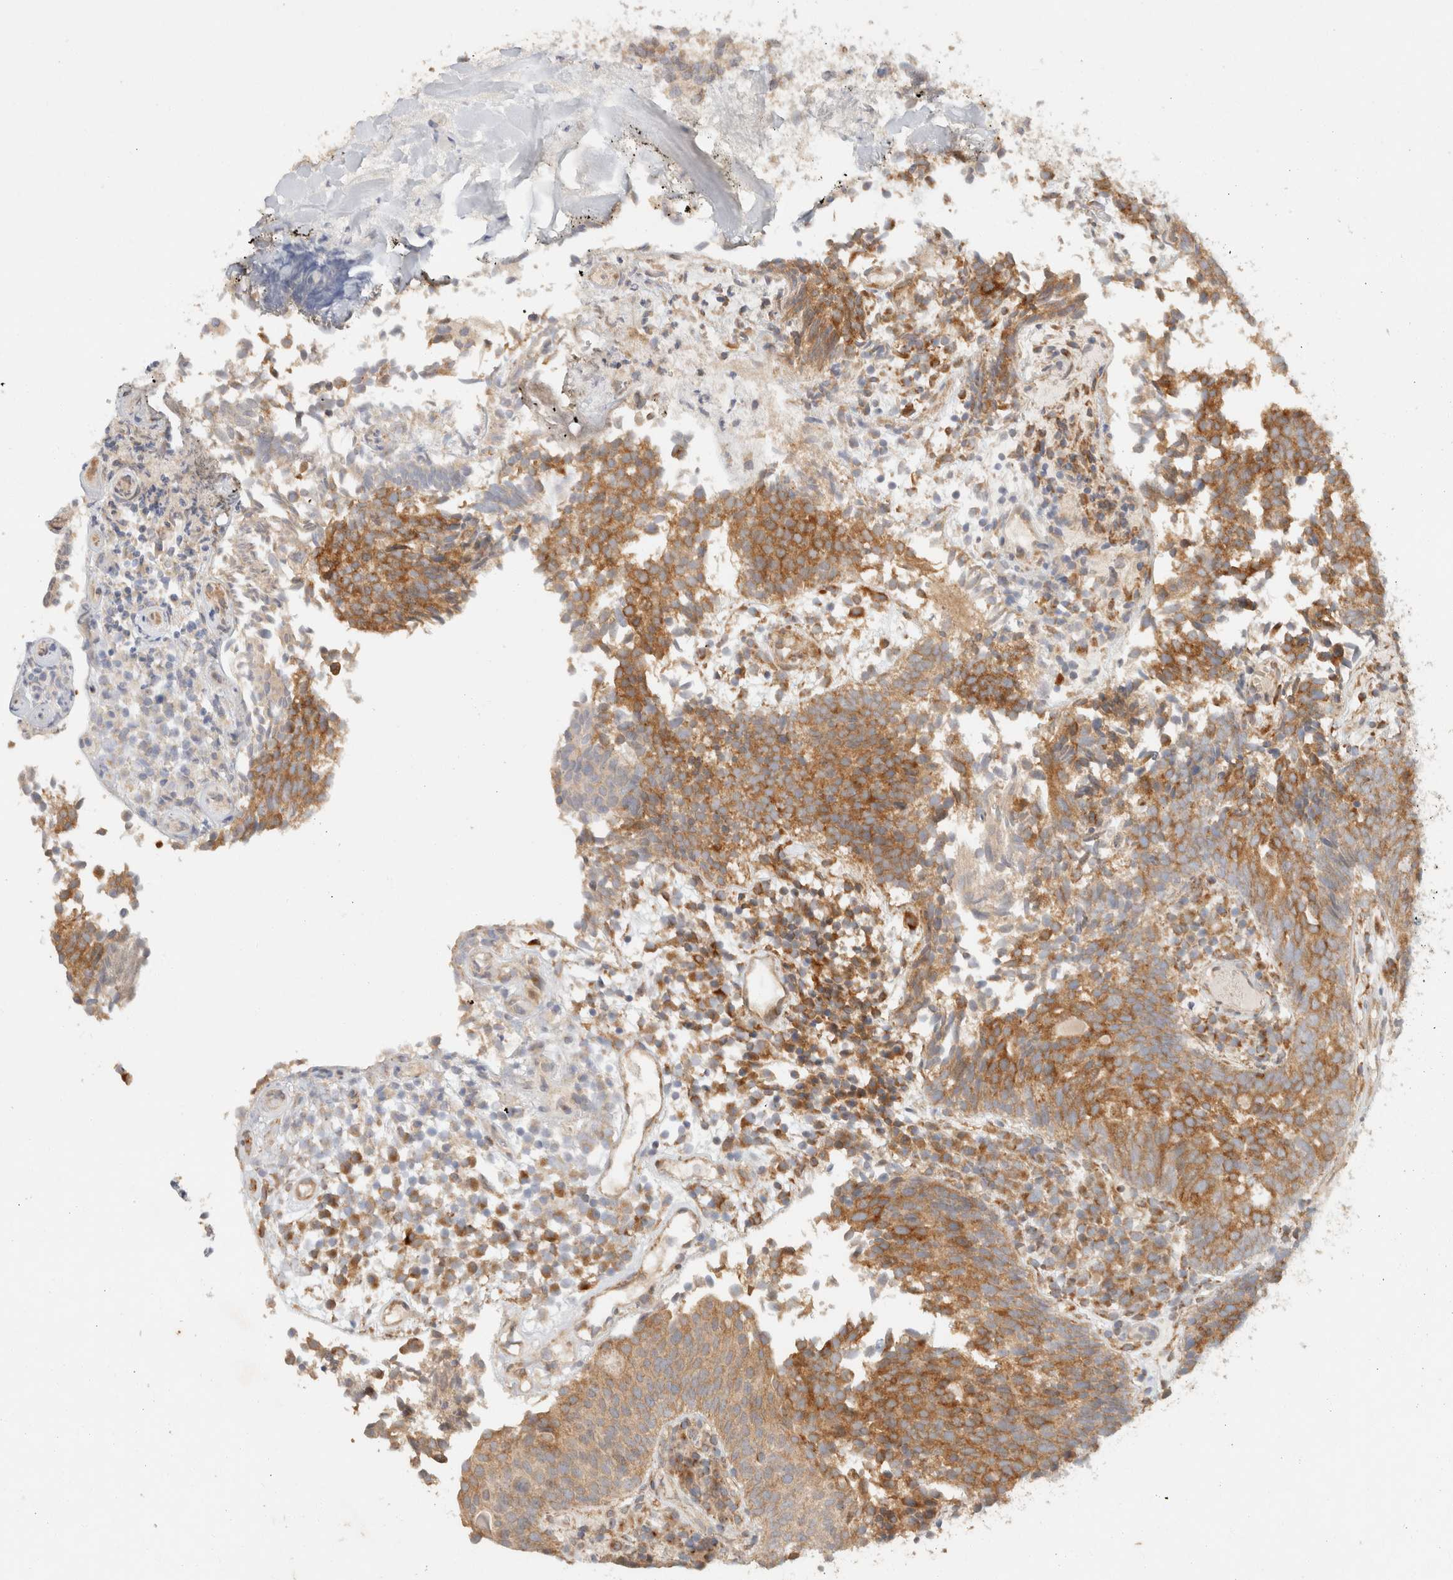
{"staining": {"intensity": "moderate", "quantity": ">75%", "location": "cytoplasmic/membranous"}, "tissue": "urothelial cancer", "cell_type": "Tumor cells", "image_type": "cancer", "snomed": [{"axis": "morphology", "description": "Urothelial carcinoma, Low grade"}, {"axis": "topography", "description": "Urinary bladder"}], "caption": "Tumor cells exhibit medium levels of moderate cytoplasmic/membranous staining in about >75% of cells in human urothelial cancer.", "gene": "TACC1", "patient": {"sex": "male", "age": 86}}